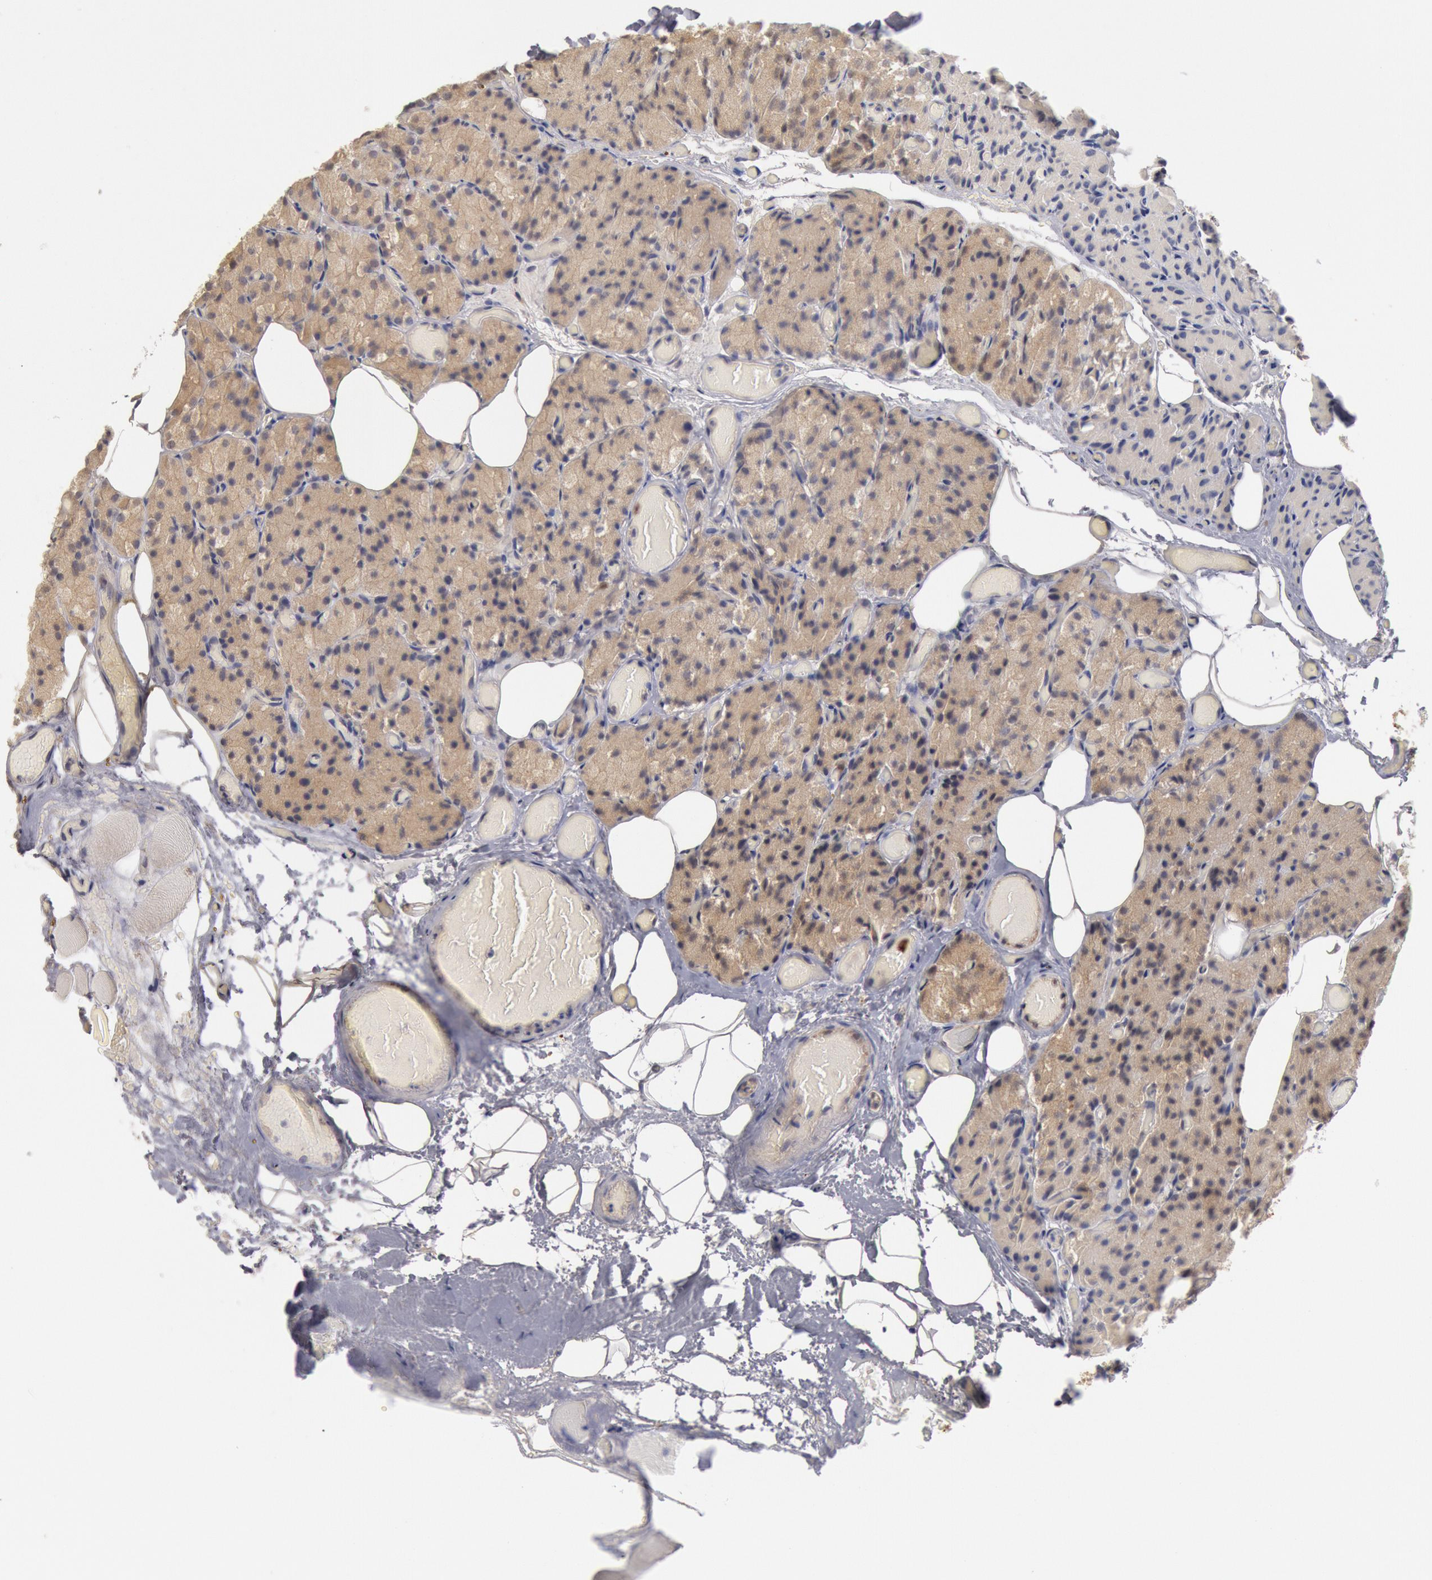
{"staining": {"intensity": "weak", "quantity": ">75%", "location": "cytoplasmic/membranous"}, "tissue": "parathyroid gland", "cell_type": "Glandular cells", "image_type": "normal", "snomed": [{"axis": "morphology", "description": "Normal tissue, NOS"}, {"axis": "topography", "description": "Skeletal muscle"}, {"axis": "topography", "description": "Parathyroid gland"}], "caption": "Immunohistochemical staining of unremarkable human parathyroid gland reveals weak cytoplasmic/membranous protein positivity in about >75% of glandular cells.", "gene": "DNAJA1", "patient": {"sex": "female", "age": 37}}